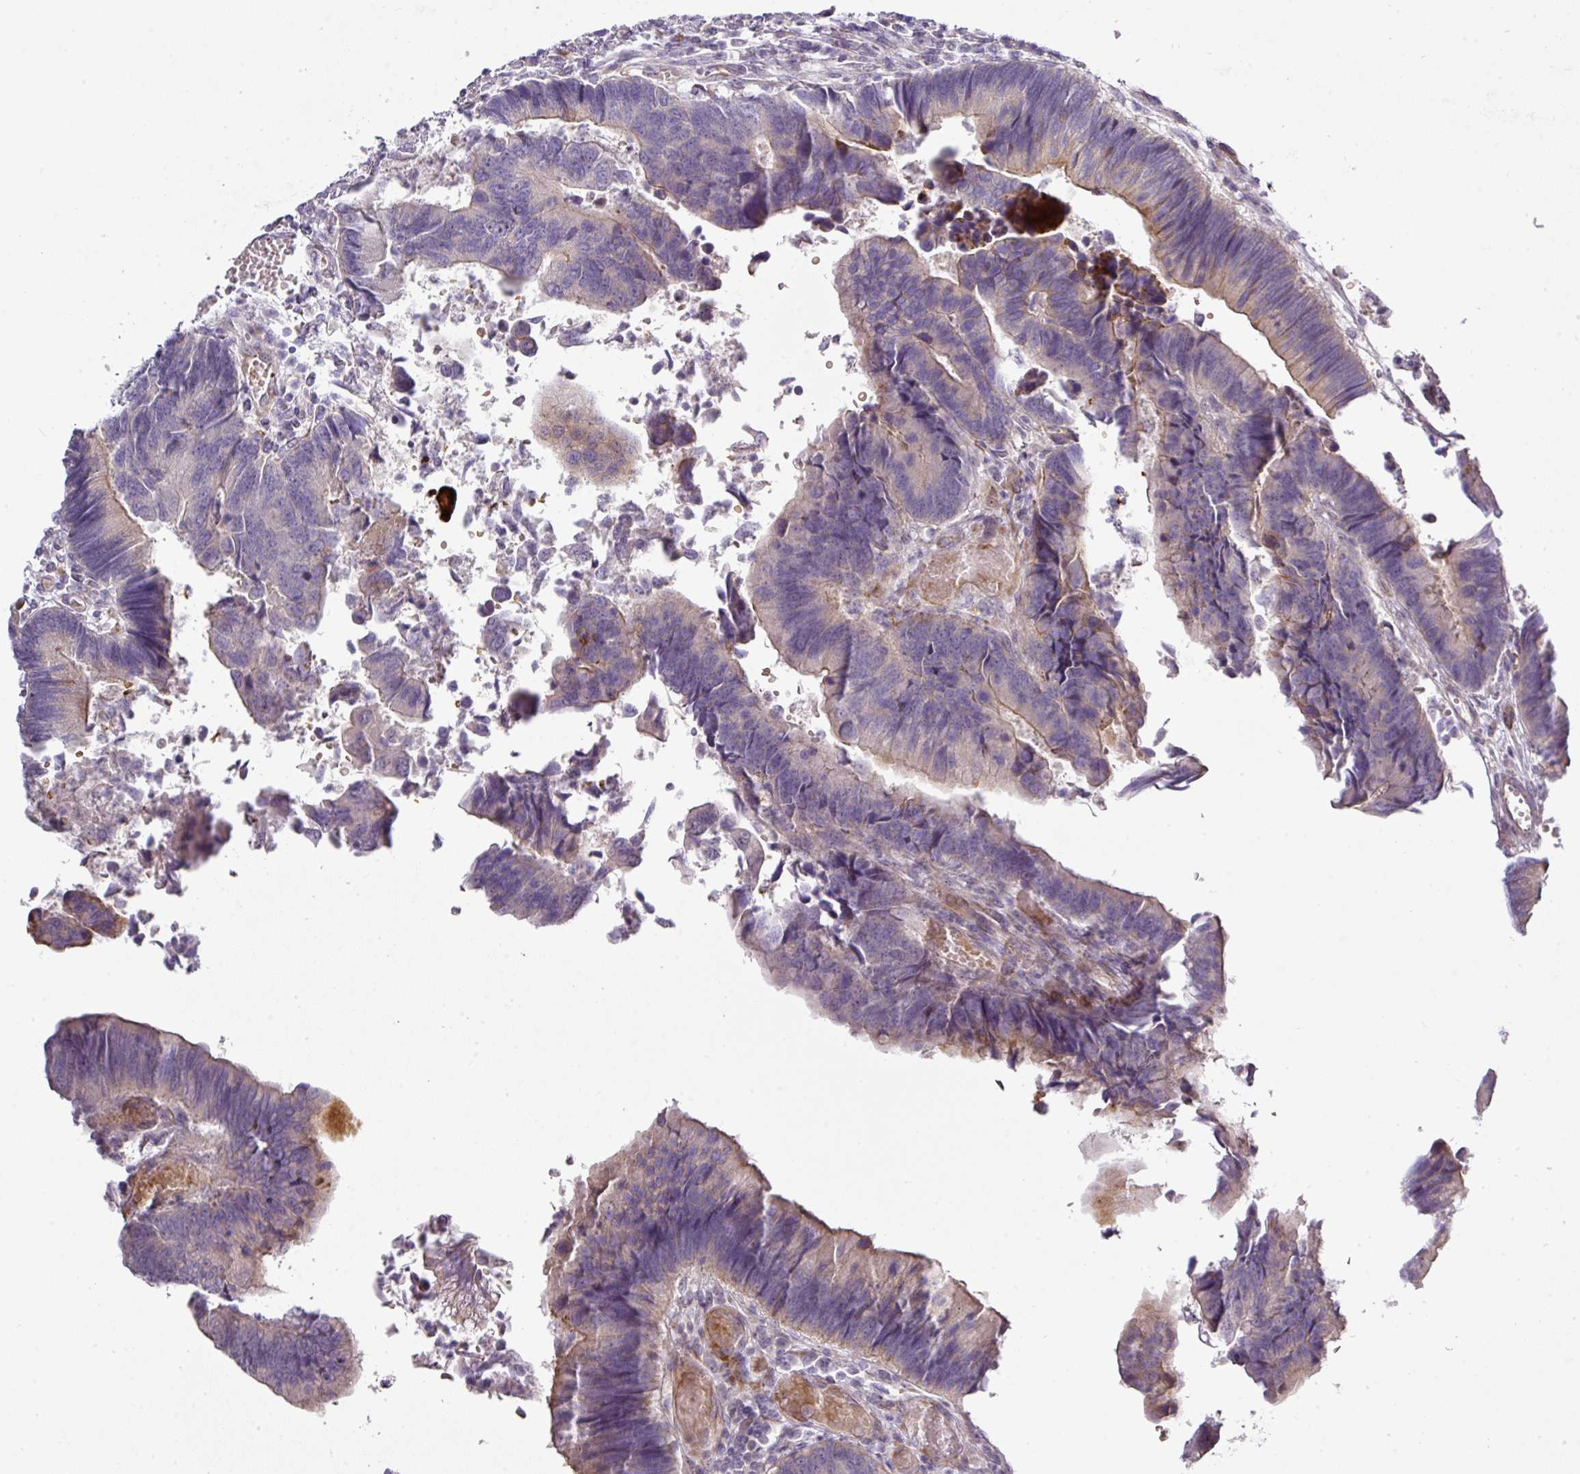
{"staining": {"intensity": "moderate", "quantity": "<25%", "location": "cytoplasmic/membranous"}, "tissue": "colorectal cancer", "cell_type": "Tumor cells", "image_type": "cancer", "snomed": [{"axis": "morphology", "description": "Adenocarcinoma, NOS"}, {"axis": "topography", "description": "Colon"}], "caption": "Protein expression analysis of human colorectal cancer (adenocarcinoma) reveals moderate cytoplasmic/membranous staining in approximately <25% of tumor cells.", "gene": "ATP6V1F", "patient": {"sex": "female", "age": 67}}